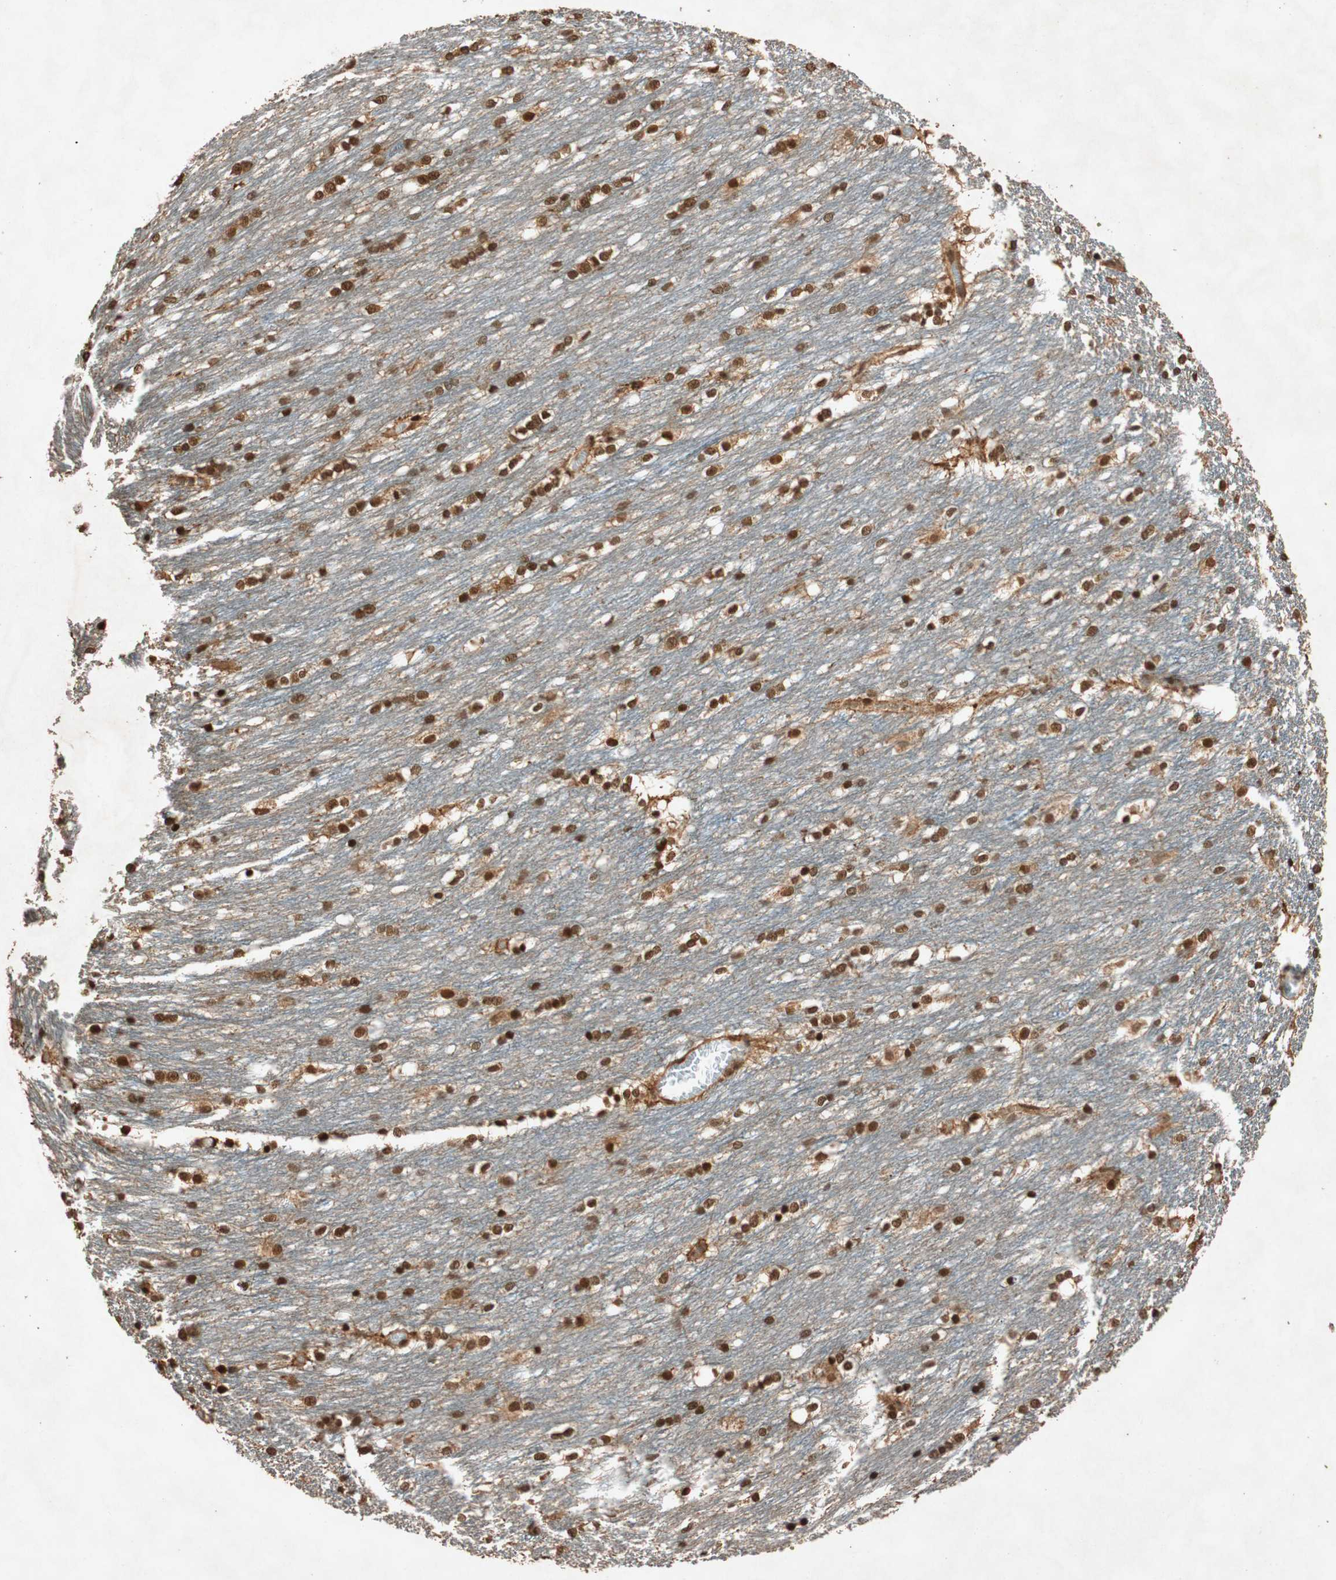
{"staining": {"intensity": "strong", "quantity": ">75%", "location": "nuclear"}, "tissue": "caudate", "cell_type": "Glial cells", "image_type": "normal", "snomed": [{"axis": "morphology", "description": "Normal tissue, NOS"}, {"axis": "topography", "description": "Lateral ventricle wall"}], "caption": "A micrograph of human caudate stained for a protein reveals strong nuclear brown staining in glial cells. (Brightfield microscopy of DAB IHC at high magnification).", "gene": "ALKBH5", "patient": {"sex": "female", "age": 19}}